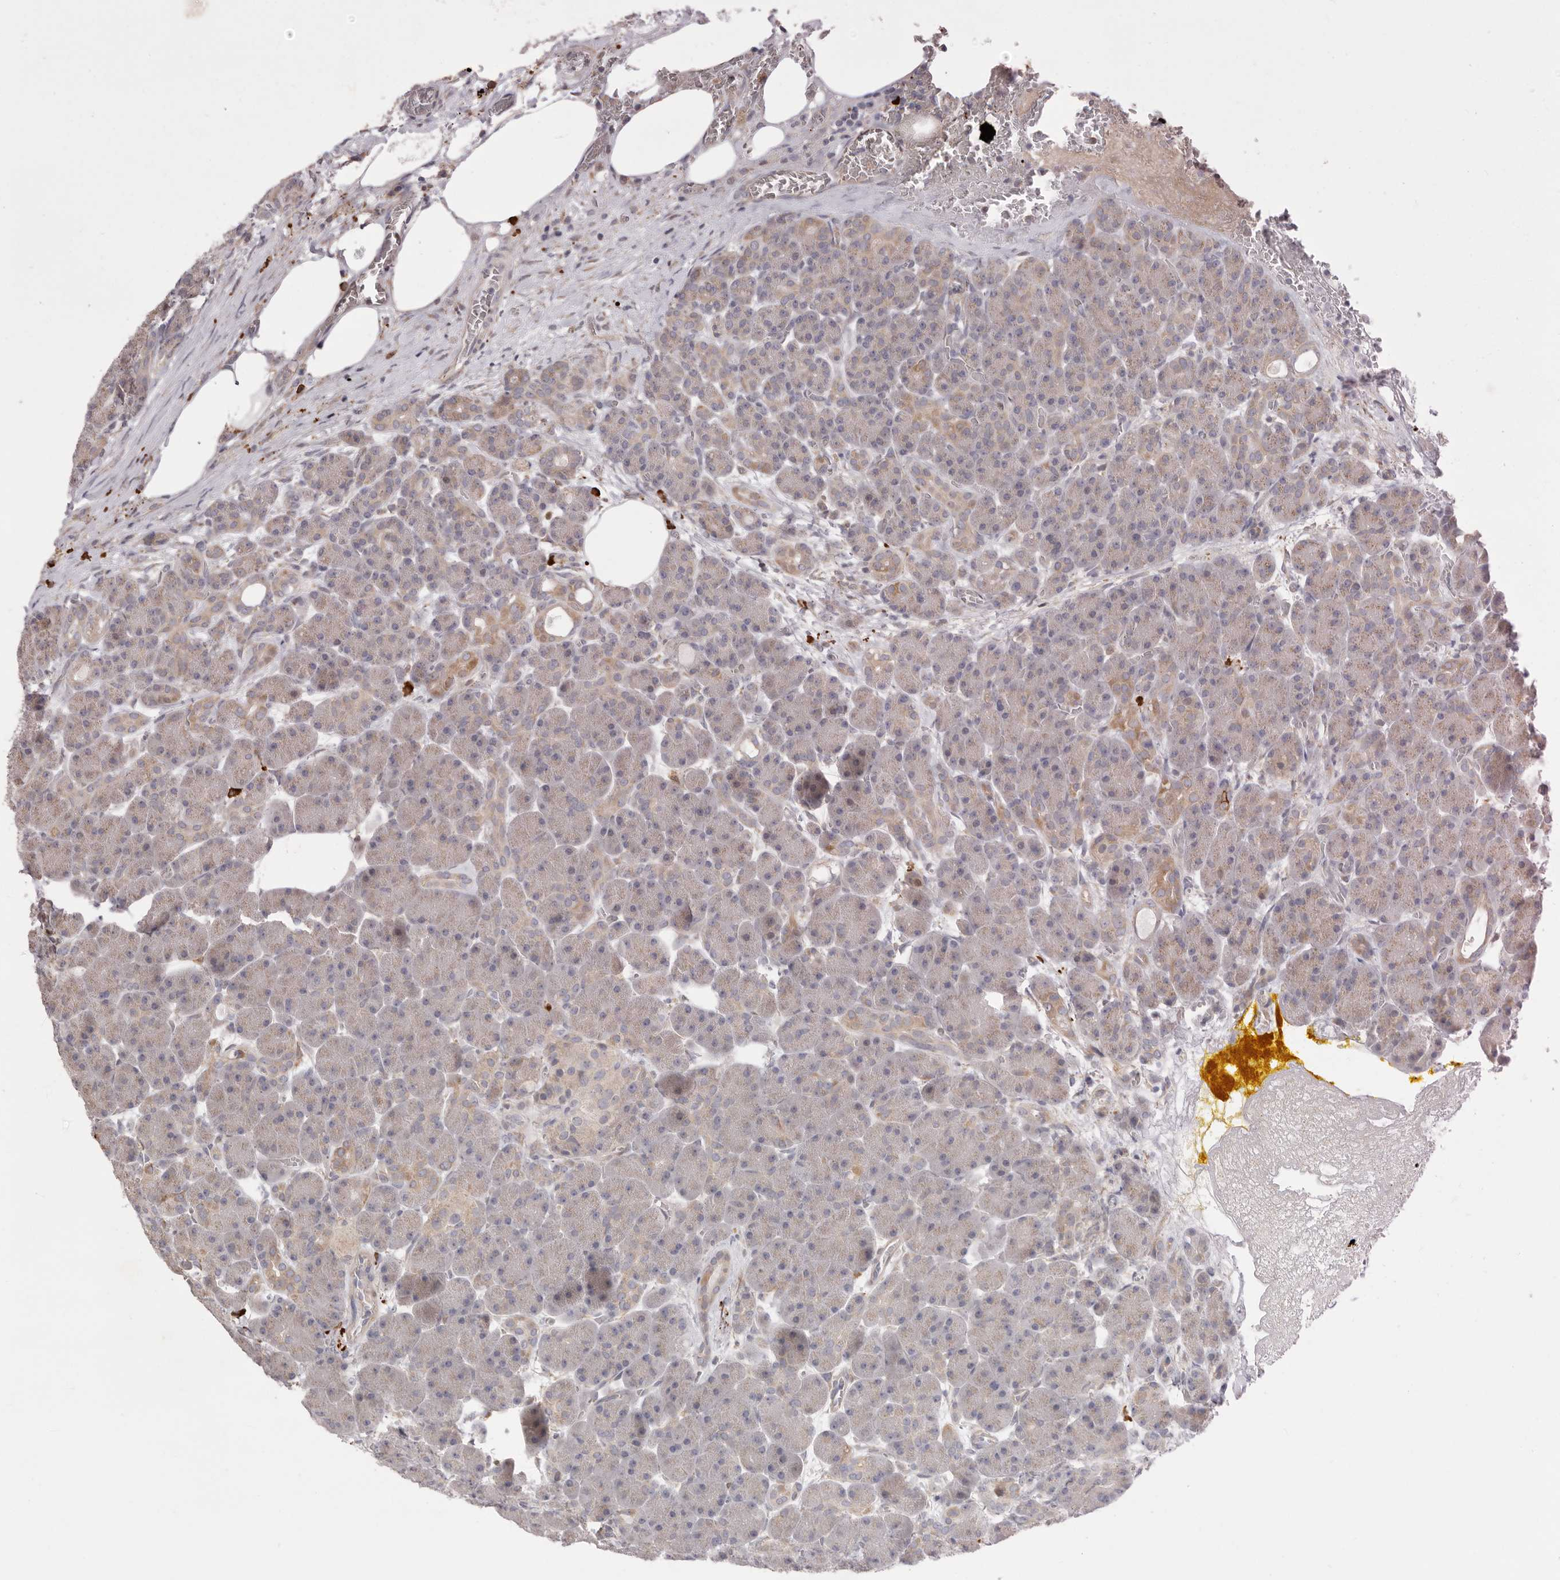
{"staining": {"intensity": "moderate", "quantity": "<25%", "location": "cytoplasmic/membranous"}, "tissue": "pancreas", "cell_type": "Exocrine glandular cells", "image_type": "normal", "snomed": [{"axis": "morphology", "description": "Normal tissue, NOS"}, {"axis": "topography", "description": "Pancreas"}], "caption": "Immunohistochemistry (IHC) (DAB (3,3'-diaminobenzidine)) staining of normal human pancreas shows moderate cytoplasmic/membranous protein expression in approximately <25% of exocrine glandular cells.", "gene": "USH1C", "patient": {"sex": "male", "age": 63}}